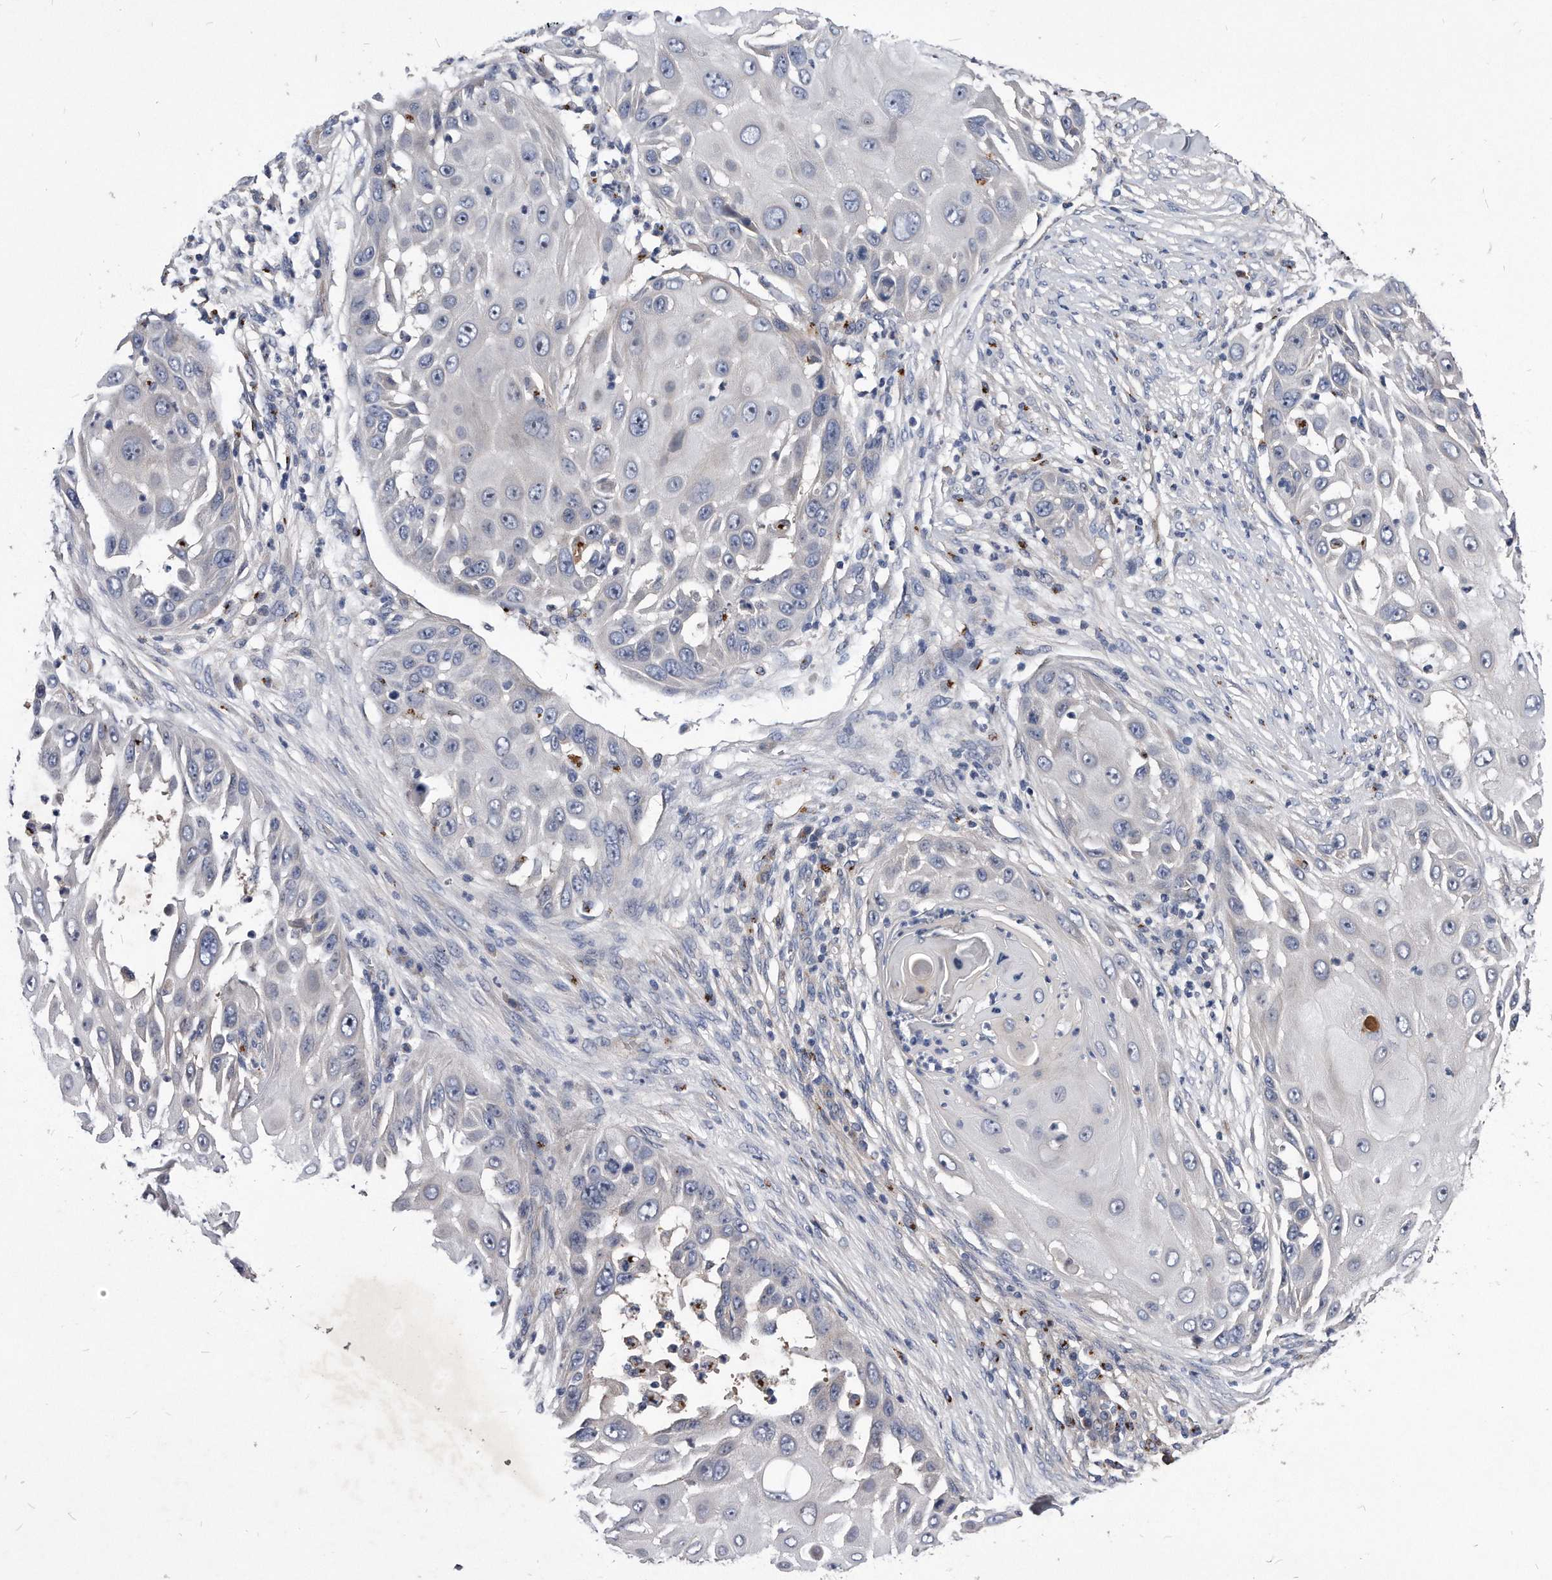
{"staining": {"intensity": "negative", "quantity": "none", "location": "none"}, "tissue": "skin cancer", "cell_type": "Tumor cells", "image_type": "cancer", "snomed": [{"axis": "morphology", "description": "Squamous cell carcinoma, NOS"}, {"axis": "topography", "description": "Skin"}], "caption": "Immunohistochemistry (IHC) image of neoplastic tissue: skin squamous cell carcinoma stained with DAB (3,3'-diaminobenzidine) displays no significant protein positivity in tumor cells.", "gene": "MGAT4A", "patient": {"sex": "female", "age": 44}}